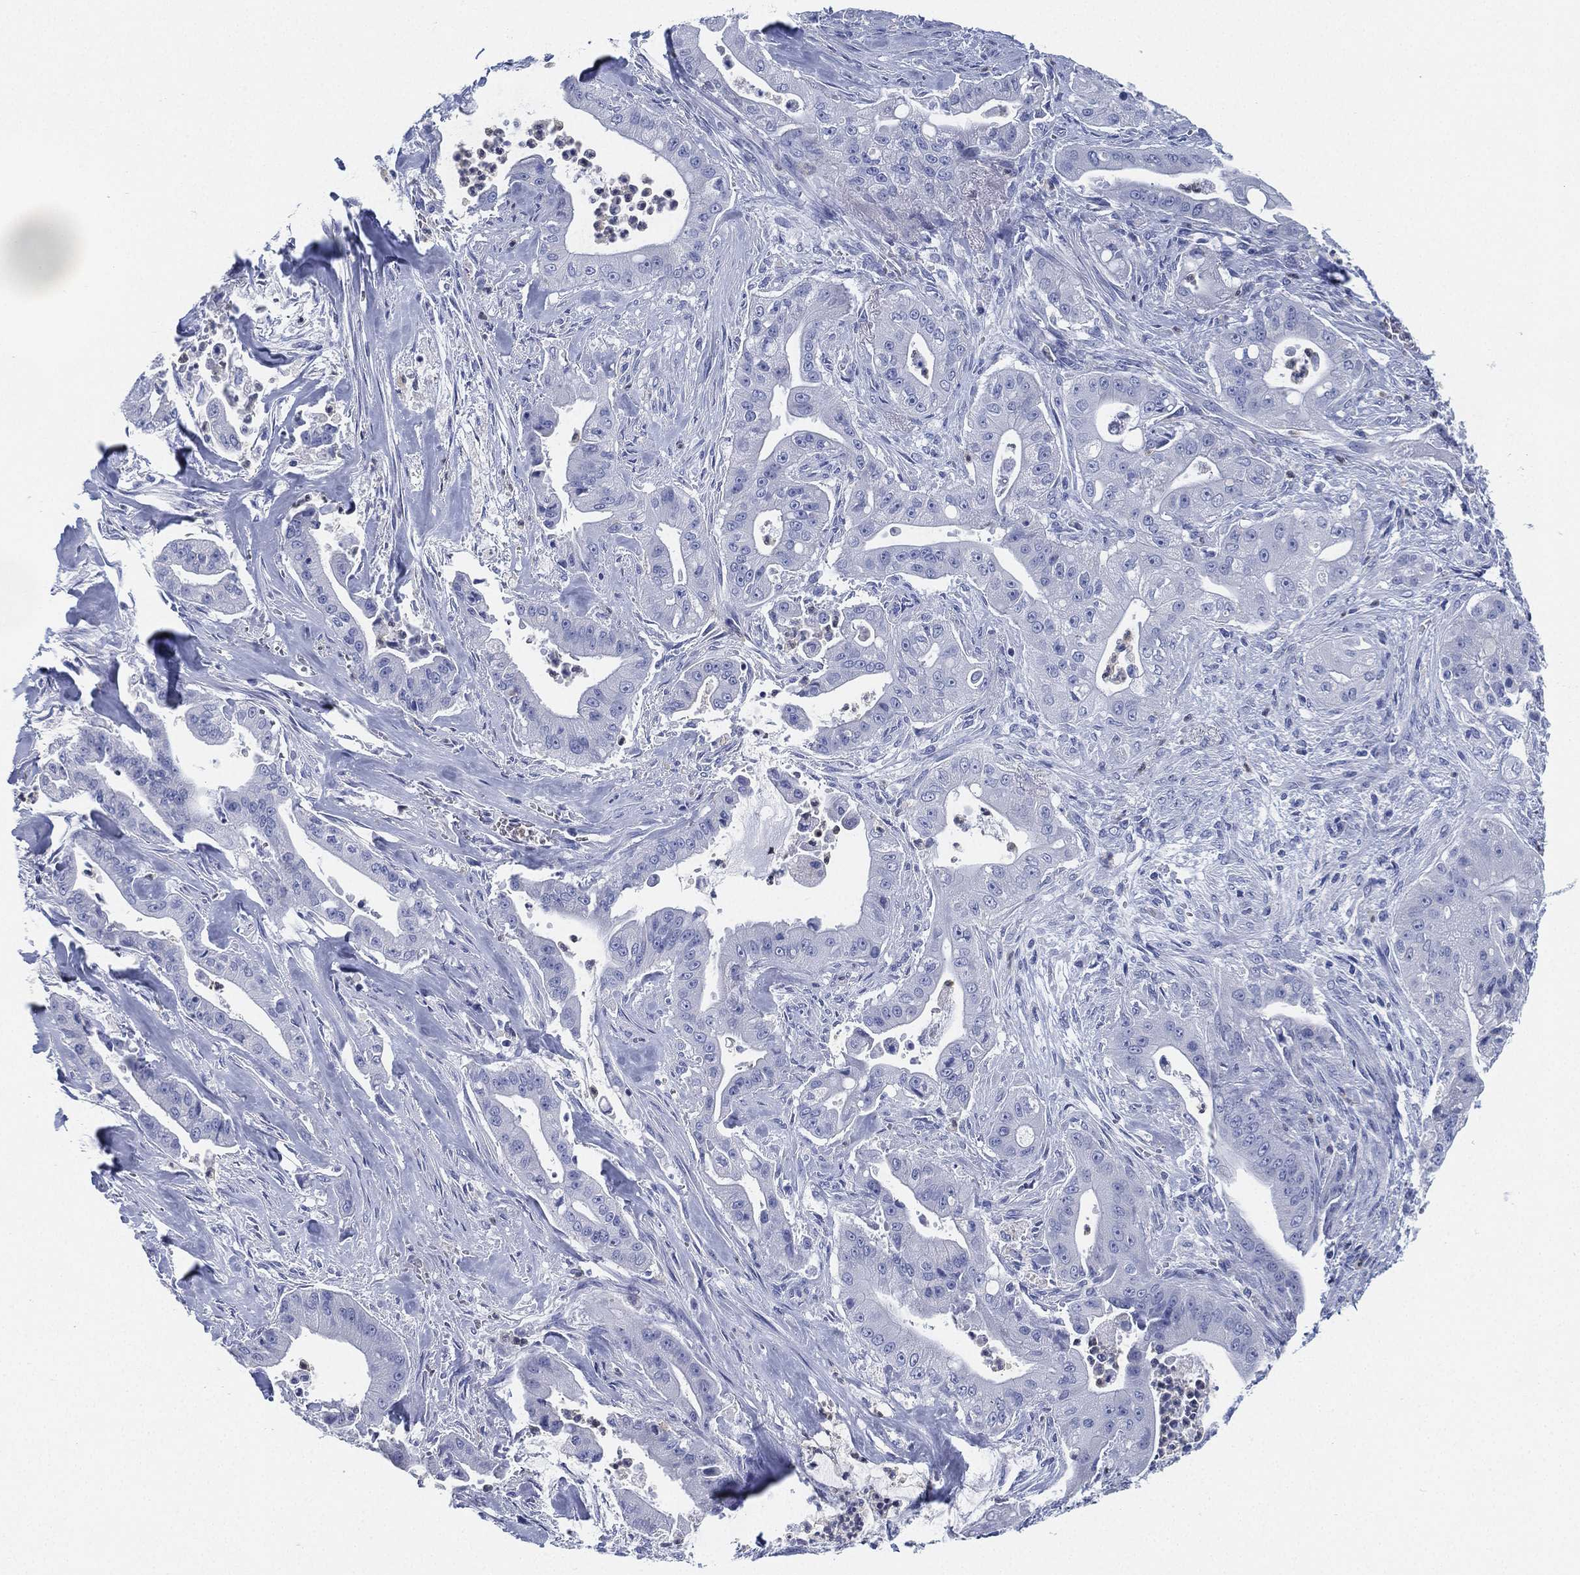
{"staining": {"intensity": "negative", "quantity": "none", "location": "none"}, "tissue": "pancreatic cancer", "cell_type": "Tumor cells", "image_type": "cancer", "snomed": [{"axis": "morphology", "description": "Normal tissue, NOS"}, {"axis": "morphology", "description": "Inflammation, NOS"}, {"axis": "morphology", "description": "Adenocarcinoma, NOS"}, {"axis": "topography", "description": "Pancreas"}], "caption": "This is an immunohistochemistry micrograph of pancreatic adenocarcinoma. There is no positivity in tumor cells.", "gene": "DEFB121", "patient": {"sex": "male", "age": 57}}